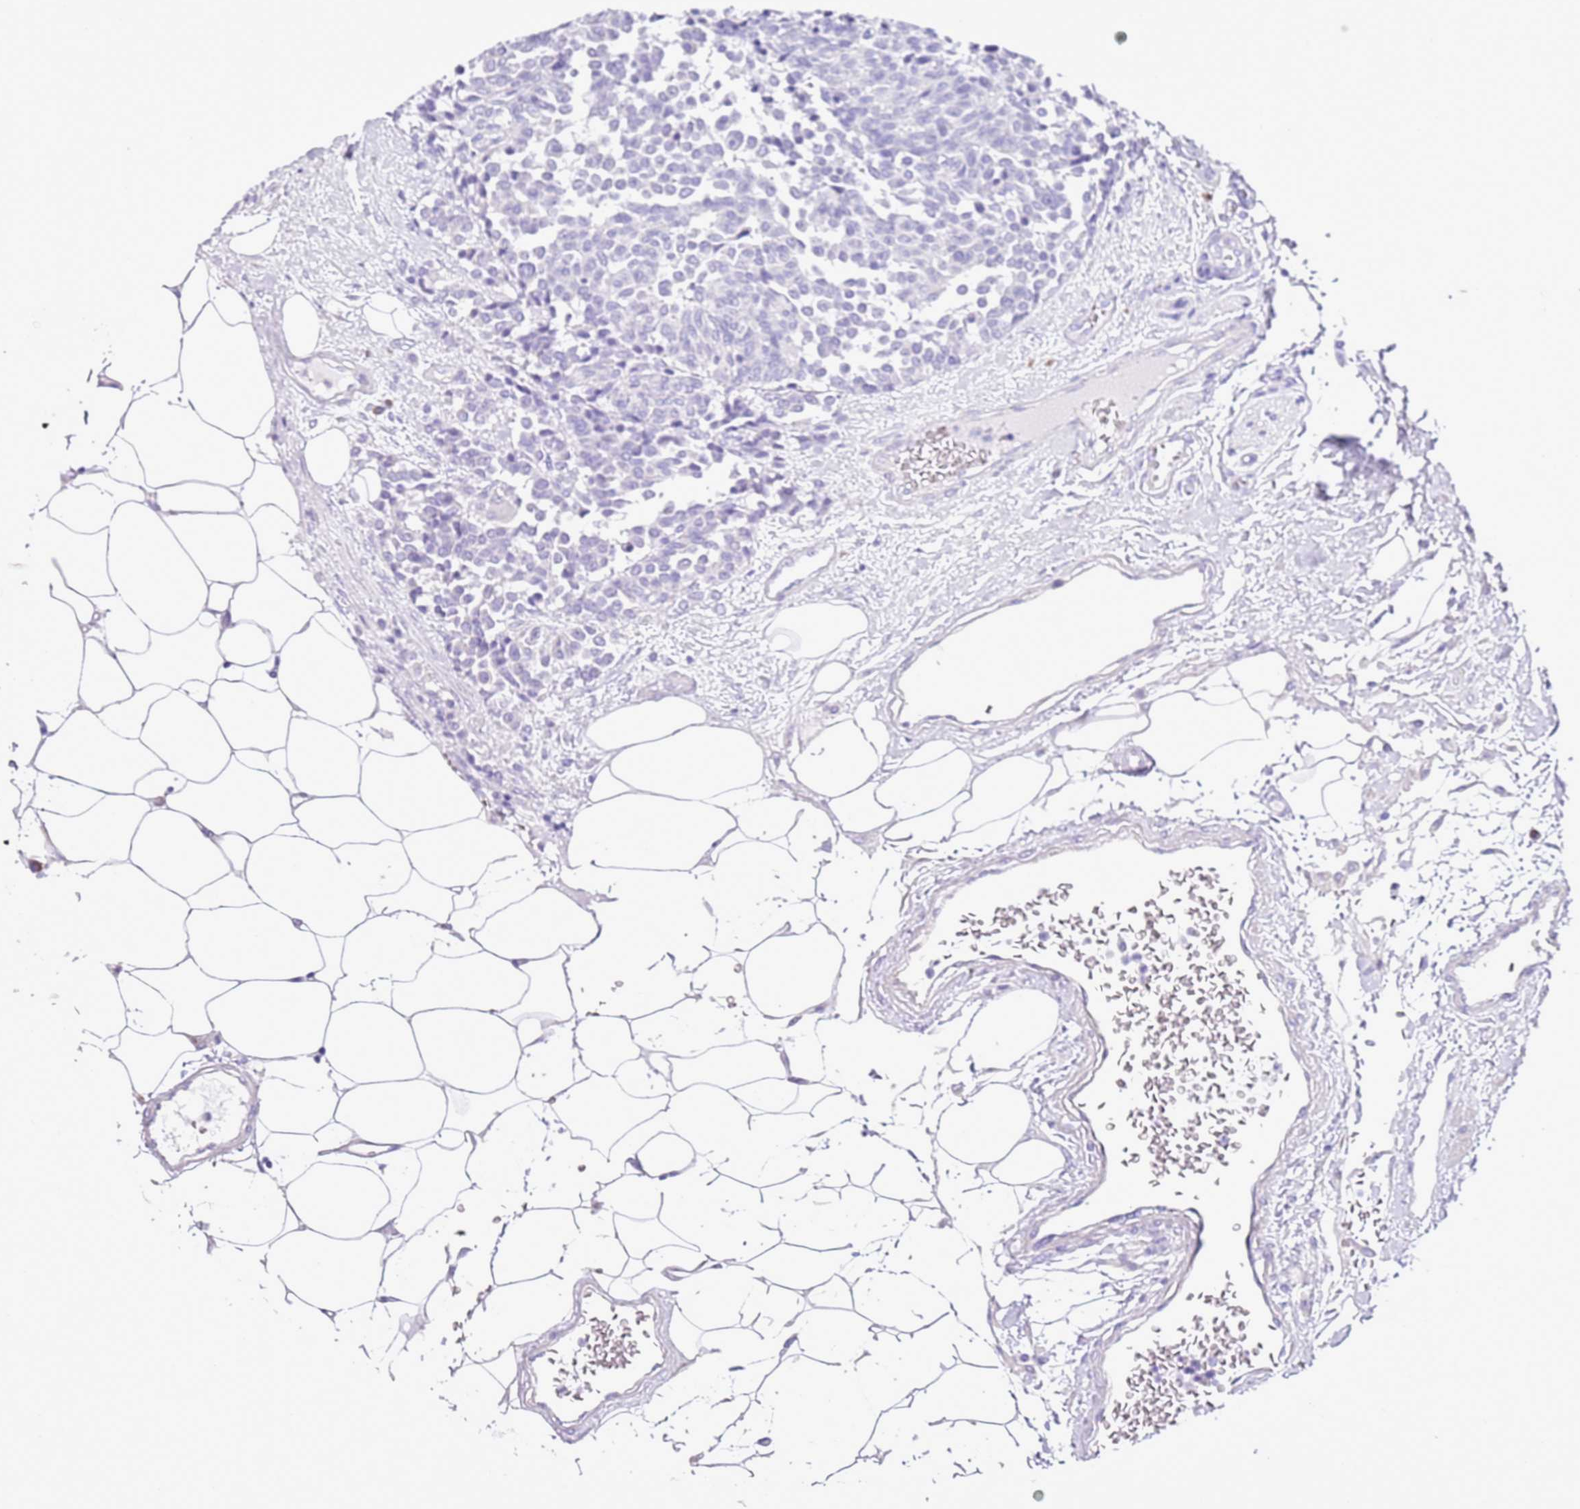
{"staining": {"intensity": "negative", "quantity": "none", "location": "none"}, "tissue": "carcinoid", "cell_type": "Tumor cells", "image_type": "cancer", "snomed": [{"axis": "morphology", "description": "Carcinoid, malignant, NOS"}, {"axis": "topography", "description": "Pancreas"}], "caption": "Image shows no significant protein expression in tumor cells of carcinoid.", "gene": "AAR2", "patient": {"sex": "female", "age": 54}}